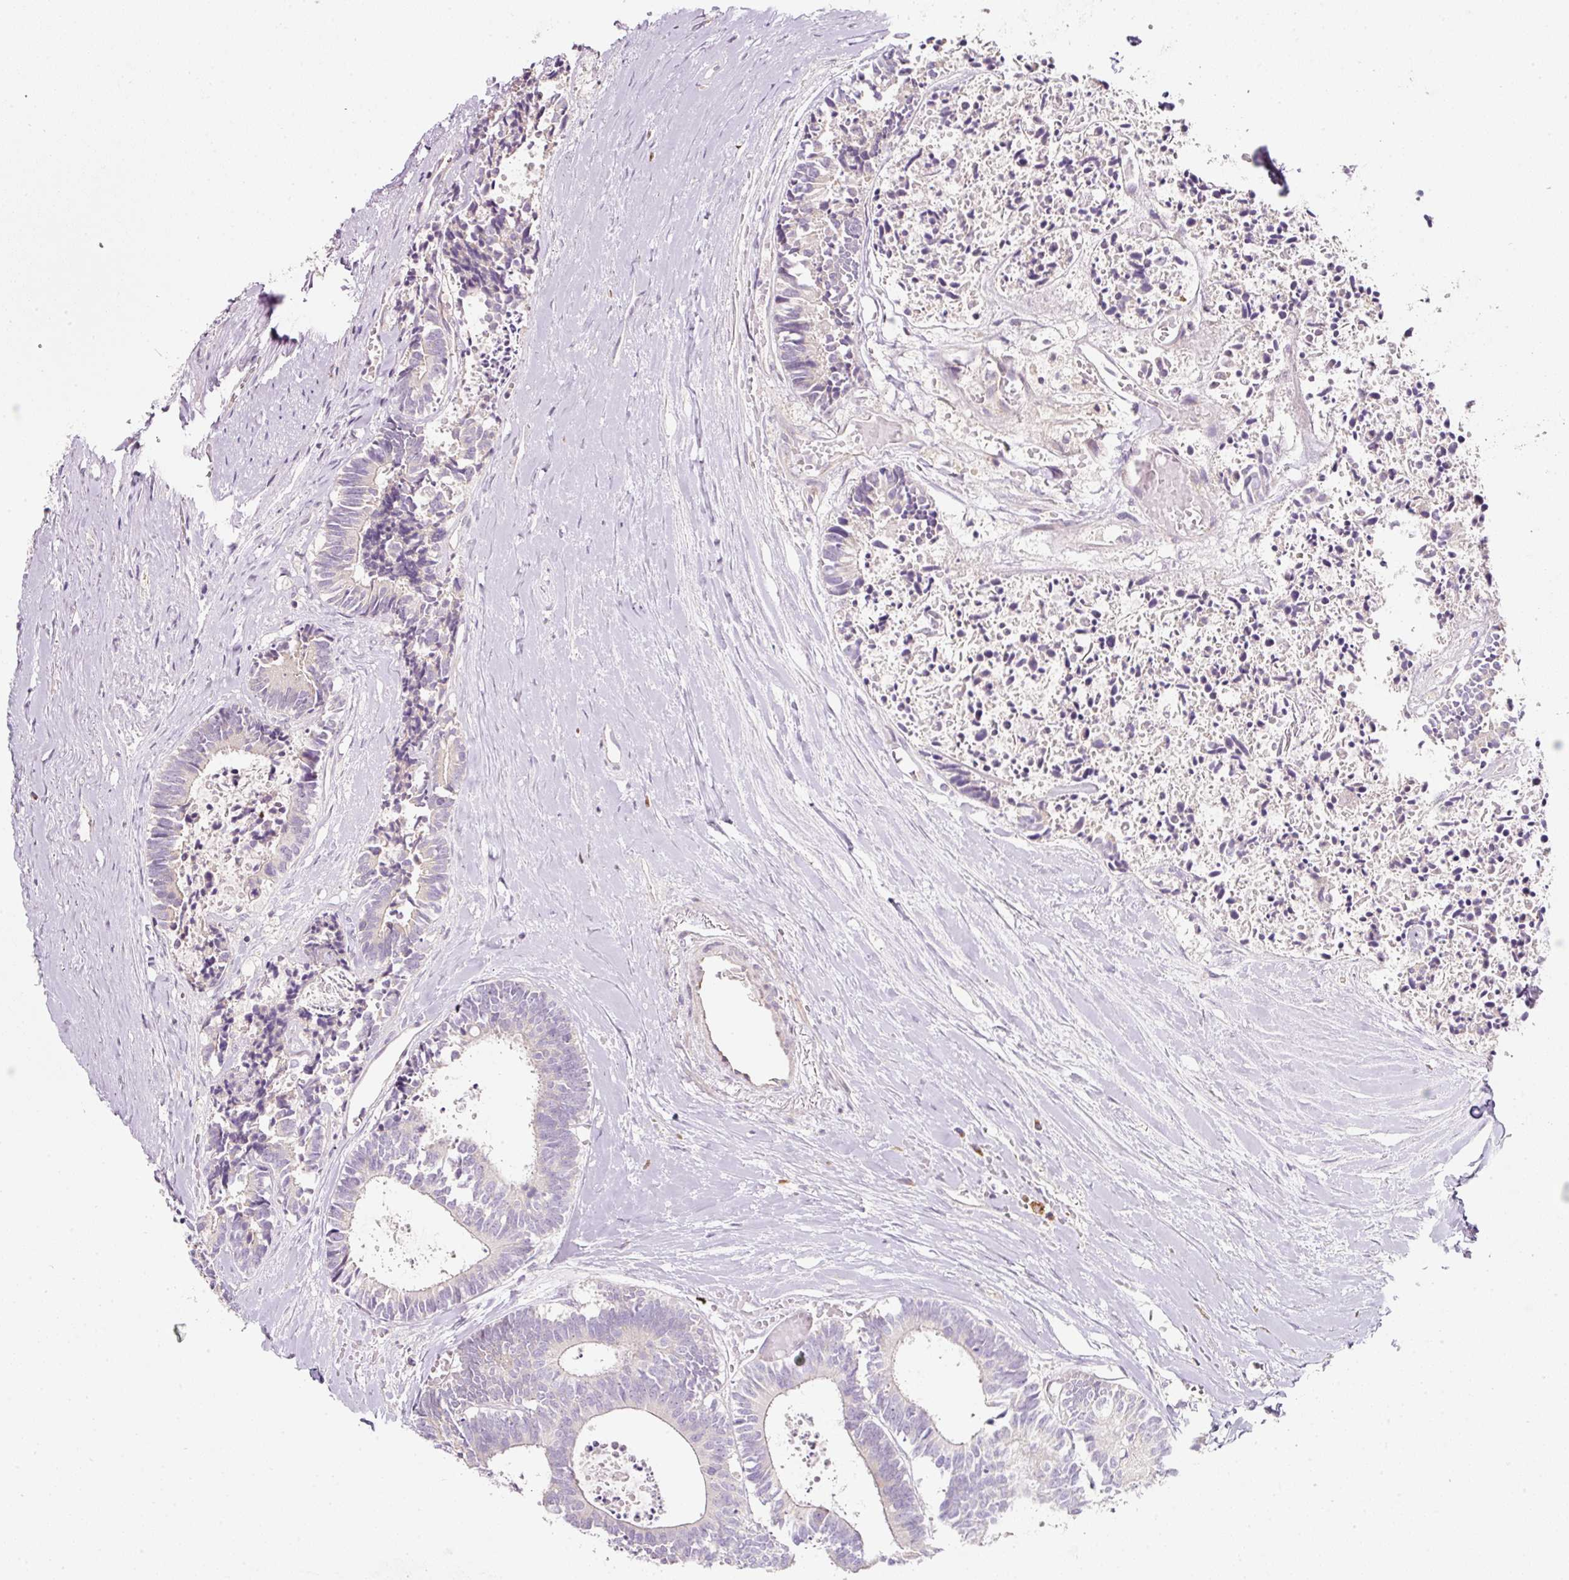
{"staining": {"intensity": "negative", "quantity": "none", "location": "none"}, "tissue": "colorectal cancer", "cell_type": "Tumor cells", "image_type": "cancer", "snomed": [{"axis": "morphology", "description": "Adenocarcinoma, NOS"}, {"axis": "topography", "description": "Colon"}, {"axis": "topography", "description": "Rectum"}], "caption": "Immunohistochemical staining of human colorectal cancer reveals no significant staining in tumor cells.", "gene": "NBPF11", "patient": {"sex": "male", "age": 57}}